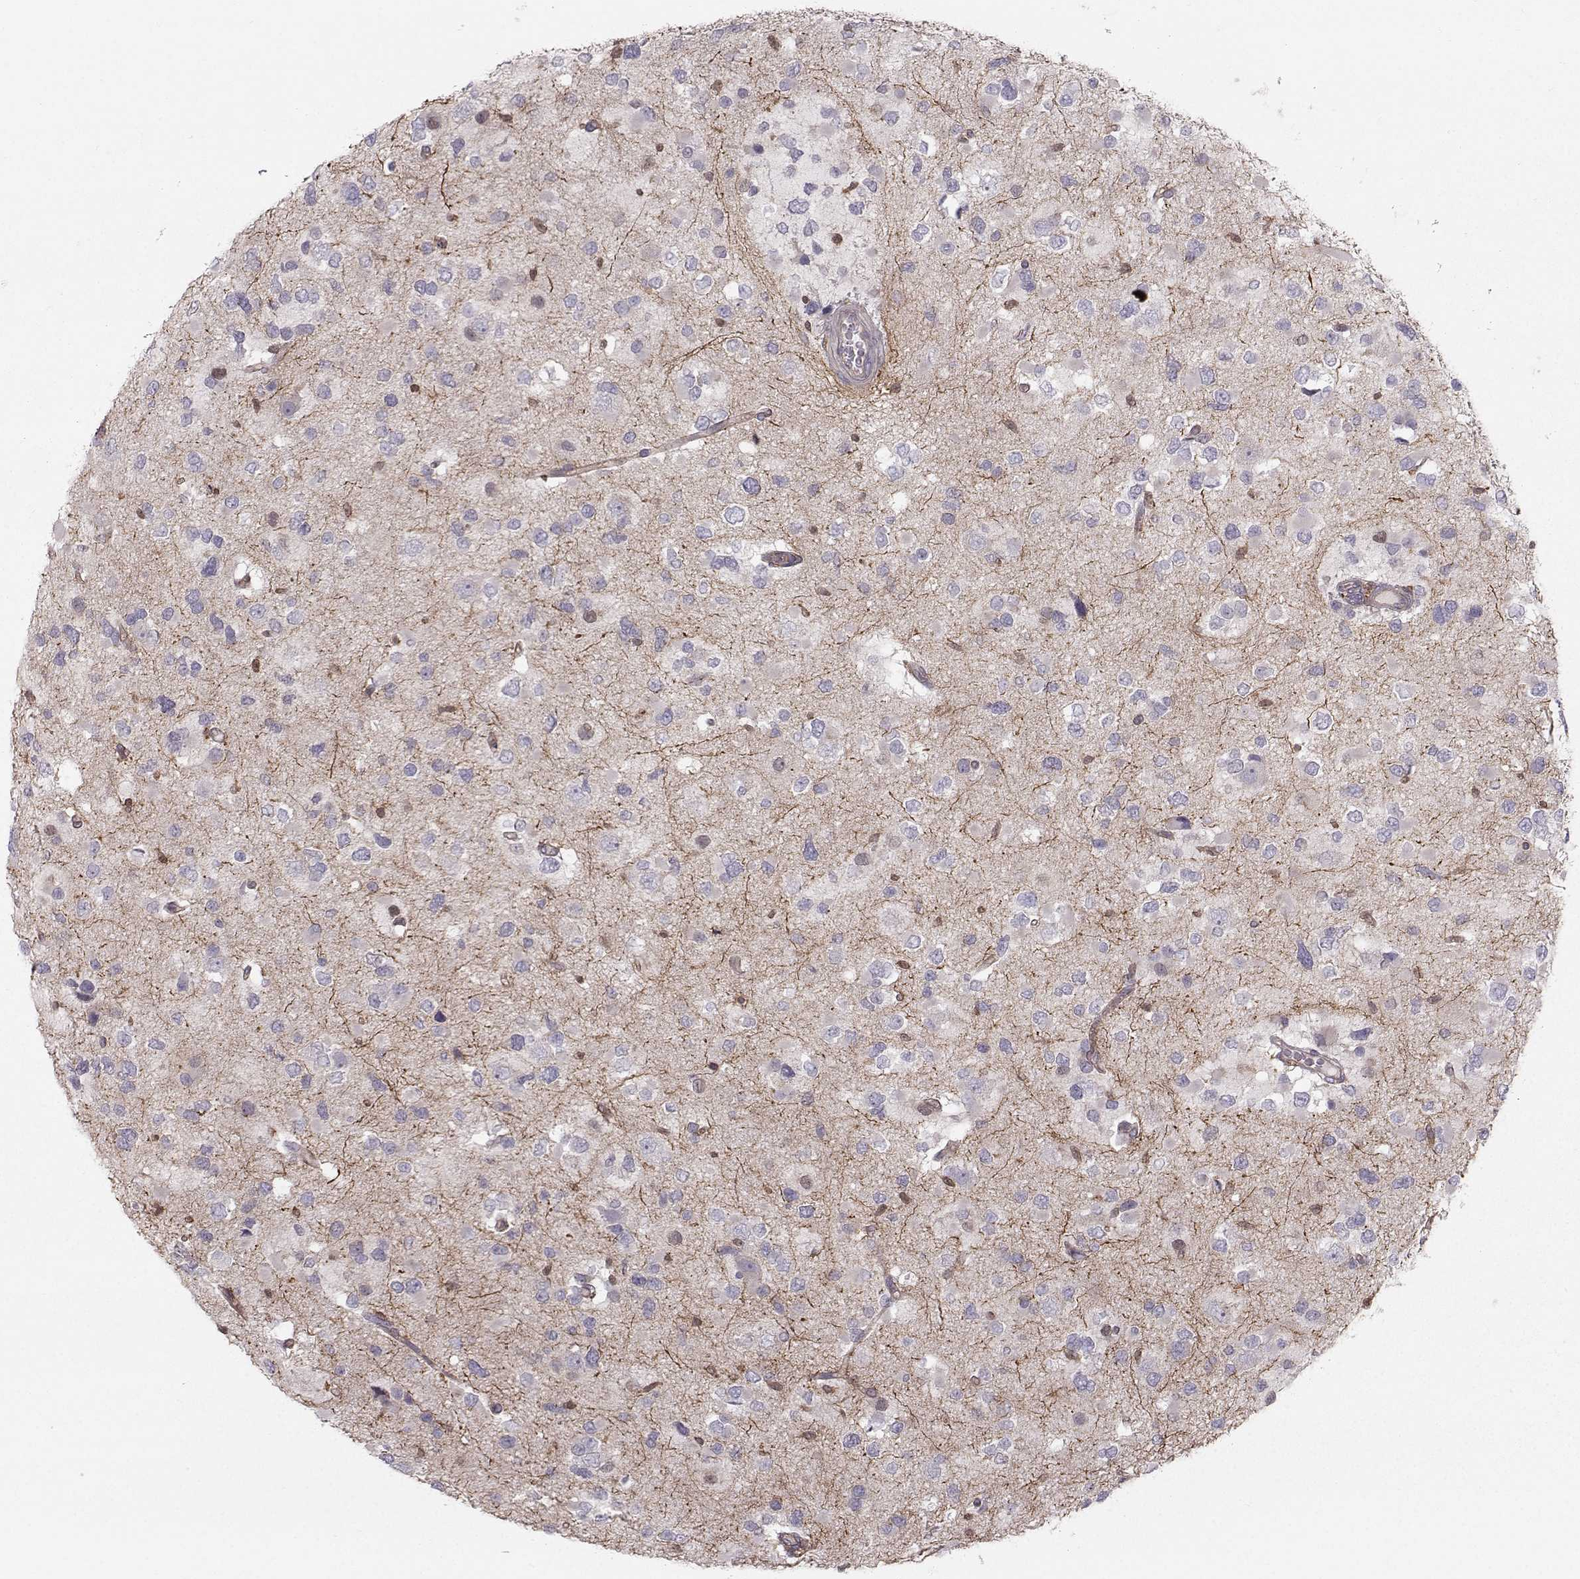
{"staining": {"intensity": "negative", "quantity": "none", "location": "none"}, "tissue": "glioma", "cell_type": "Tumor cells", "image_type": "cancer", "snomed": [{"axis": "morphology", "description": "Glioma, malignant, Low grade"}, {"axis": "topography", "description": "Brain"}], "caption": "IHC image of neoplastic tissue: glioma stained with DAB (3,3'-diaminobenzidine) exhibits no significant protein positivity in tumor cells.", "gene": "ASB16", "patient": {"sex": "female", "age": 32}}